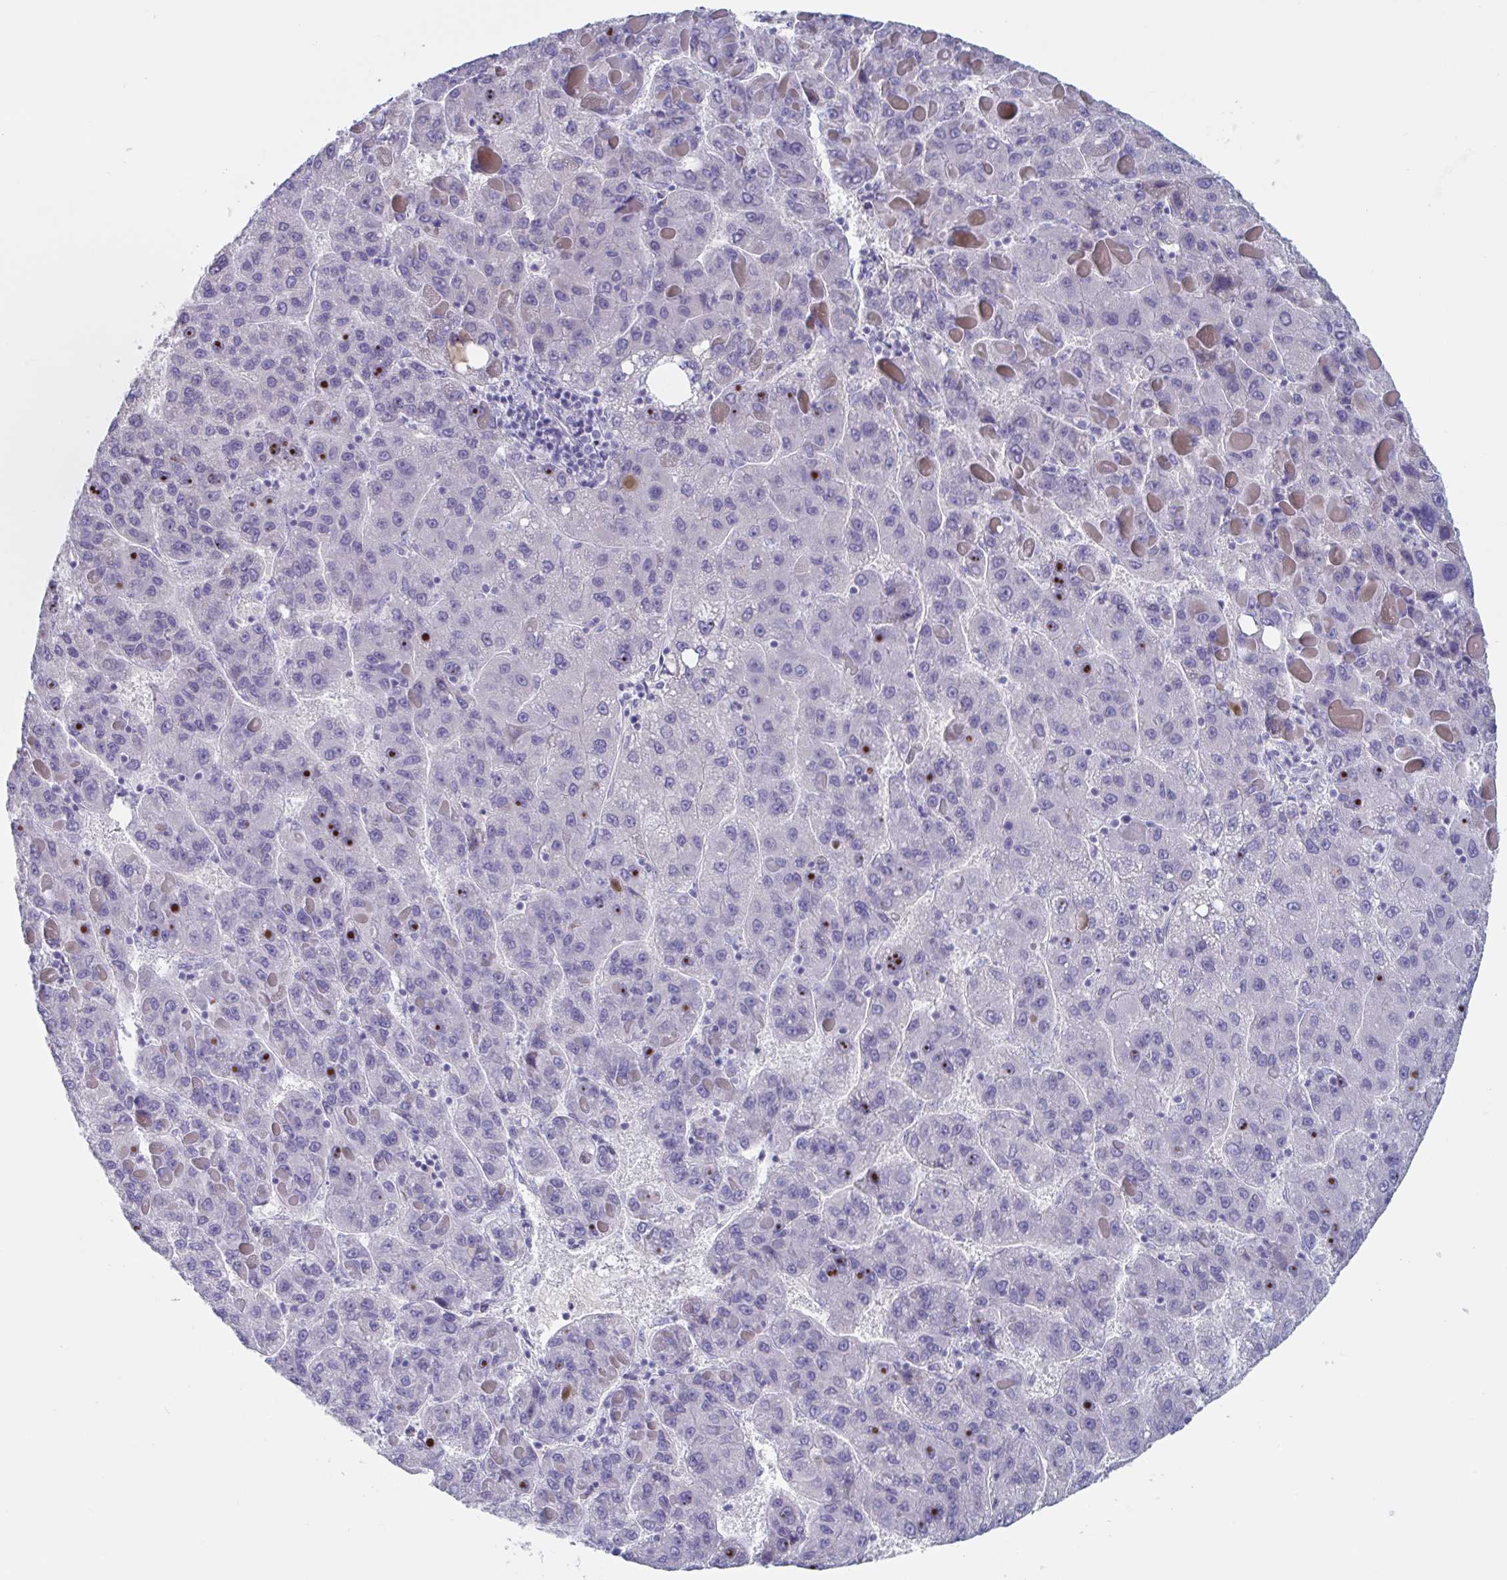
{"staining": {"intensity": "negative", "quantity": "none", "location": "none"}, "tissue": "liver cancer", "cell_type": "Tumor cells", "image_type": "cancer", "snomed": [{"axis": "morphology", "description": "Carcinoma, Hepatocellular, NOS"}, {"axis": "topography", "description": "Liver"}], "caption": "Immunohistochemistry (IHC) of liver cancer (hepatocellular carcinoma) shows no staining in tumor cells.", "gene": "DPEP3", "patient": {"sex": "female", "age": 82}}